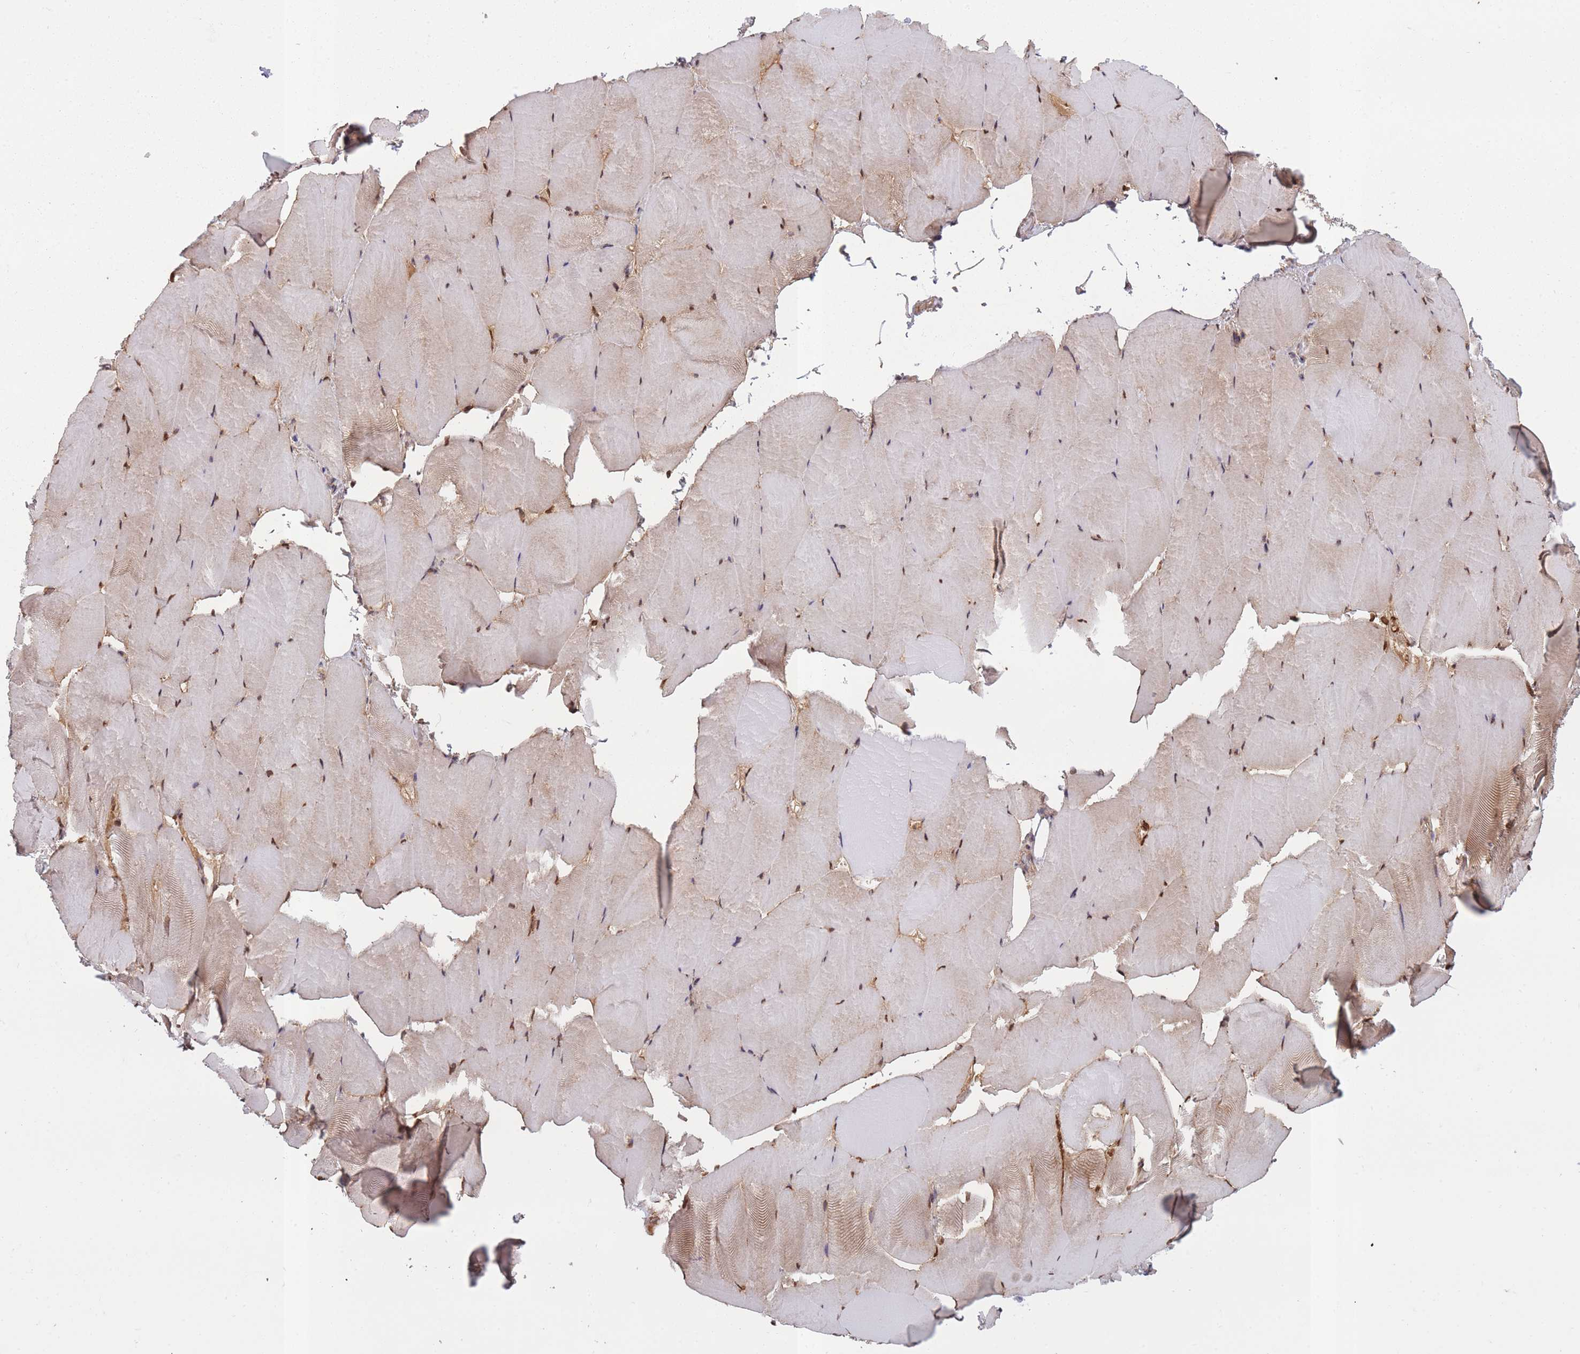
{"staining": {"intensity": "weak", "quantity": "25%-75%", "location": "cytoplasmic/membranous"}, "tissue": "skeletal muscle", "cell_type": "Myocytes", "image_type": "normal", "snomed": [{"axis": "morphology", "description": "Normal tissue, NOS"}, {"axis": "topography", "description": "Skeletal muscle"}], "caption": "A histopathology image of skeletal muscle stained for a protein displays weak cytoplasmic/membranous brown staining in myocytes. The staining was performed using DAB (3,3'-diaminobenzidine), with brown indicating positive protein expression. Nuclei are stained blue with hematoxylin.", "gene": "KAT2A", "patient": {"sex": "female", "age": 64}}